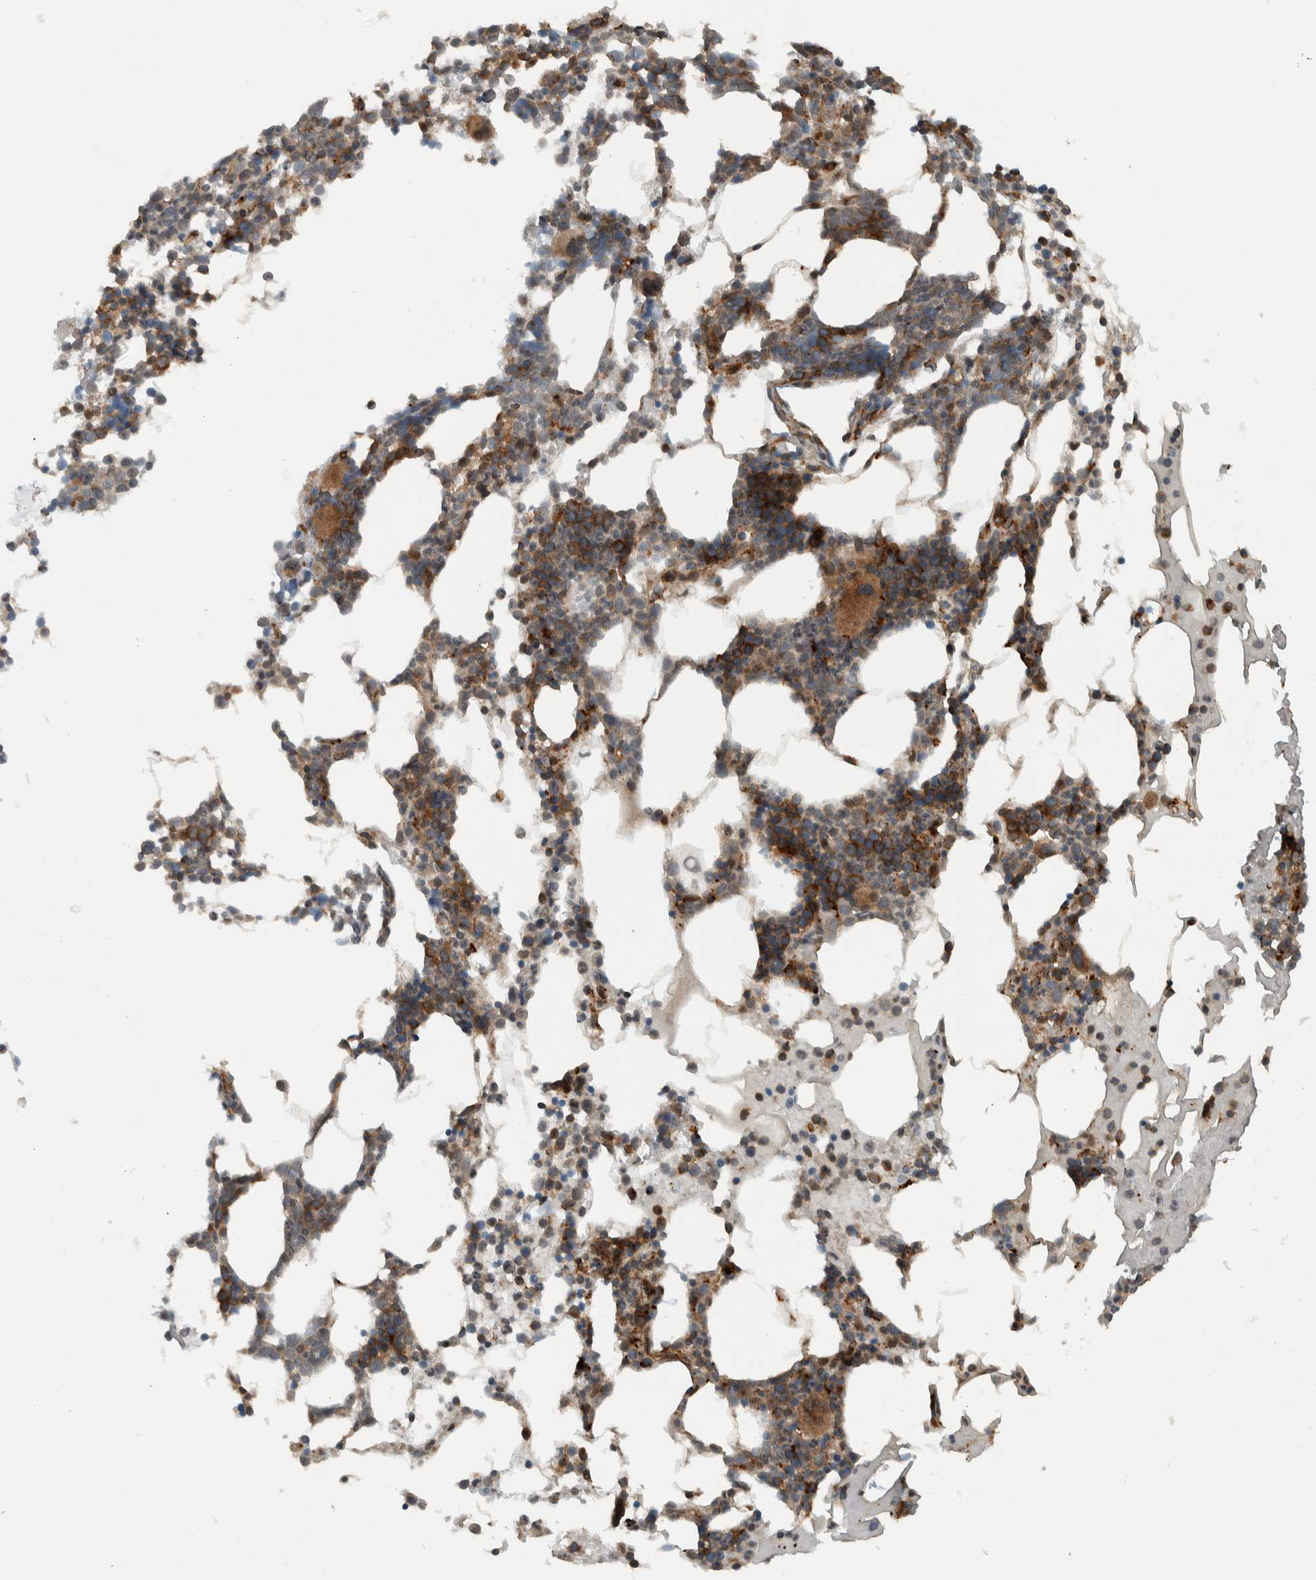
{"staining": {"intensity": "moderate", "quantity": ">75%", "location": "cytoplasmic/membranous"}, "tissue": "bone marrow", "cell_type": "Hematopoietic cells", "image_type": "normal", "snomed": [{"axis": "morphology", "description": "Normal tissue, NOS"}, {"axis": "morphology", "description": "Inflammation, NOS"}, {"axis": "topography", "description": "Bone marrow"}], "caption": "This micrograph exhibits unremarkable bone marrow stained with IHC to label a protein in brown. The cytoplasmic/membranous of hematopoietic cells show moderate positivity for the protein. Nuclei are counter-stained blue.", "gene": "GIGYF1", "patient": {"sex": "male", "age": 68}}